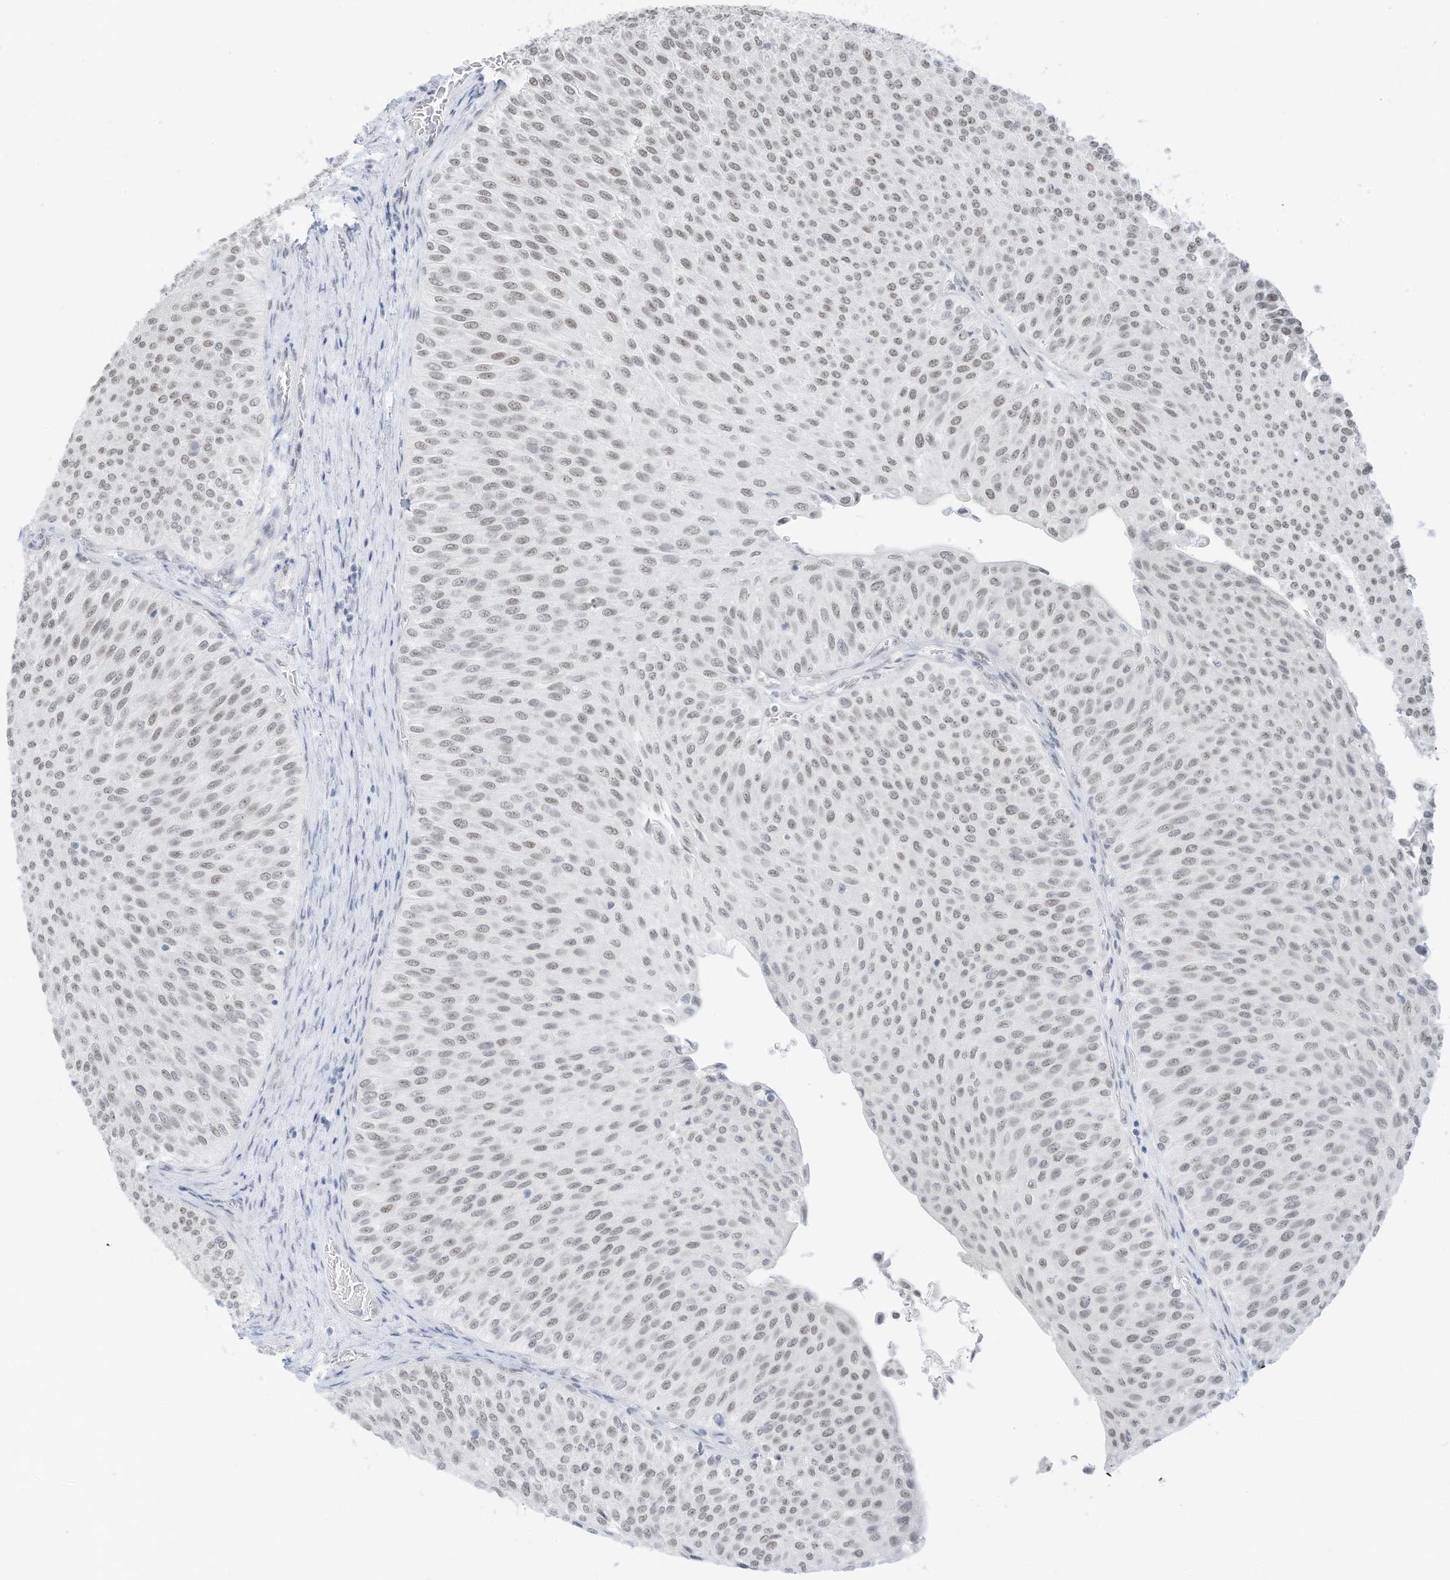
{"staining": {"intensity": "weak", "quantity": "25%-75%", "location": "nuclear"}, "tissue": "urothelial cancer", "cell_type": "Tumor cells", "image_type": "cancer", "snomed": [{"axis": "morphology", "description": "Urothelial carcinoma, Low grade"}, {"axis": "topography", "description": "Urinary bladder"}], "caption": "Urothelial cancer stained for a protein displays weak nuclear positivity in tumor cells. (brown staining indicates protein expression, while blue staining denotes nuclei).", "gene": "PGC", "patient": {"sex": "male", "age": 78}}